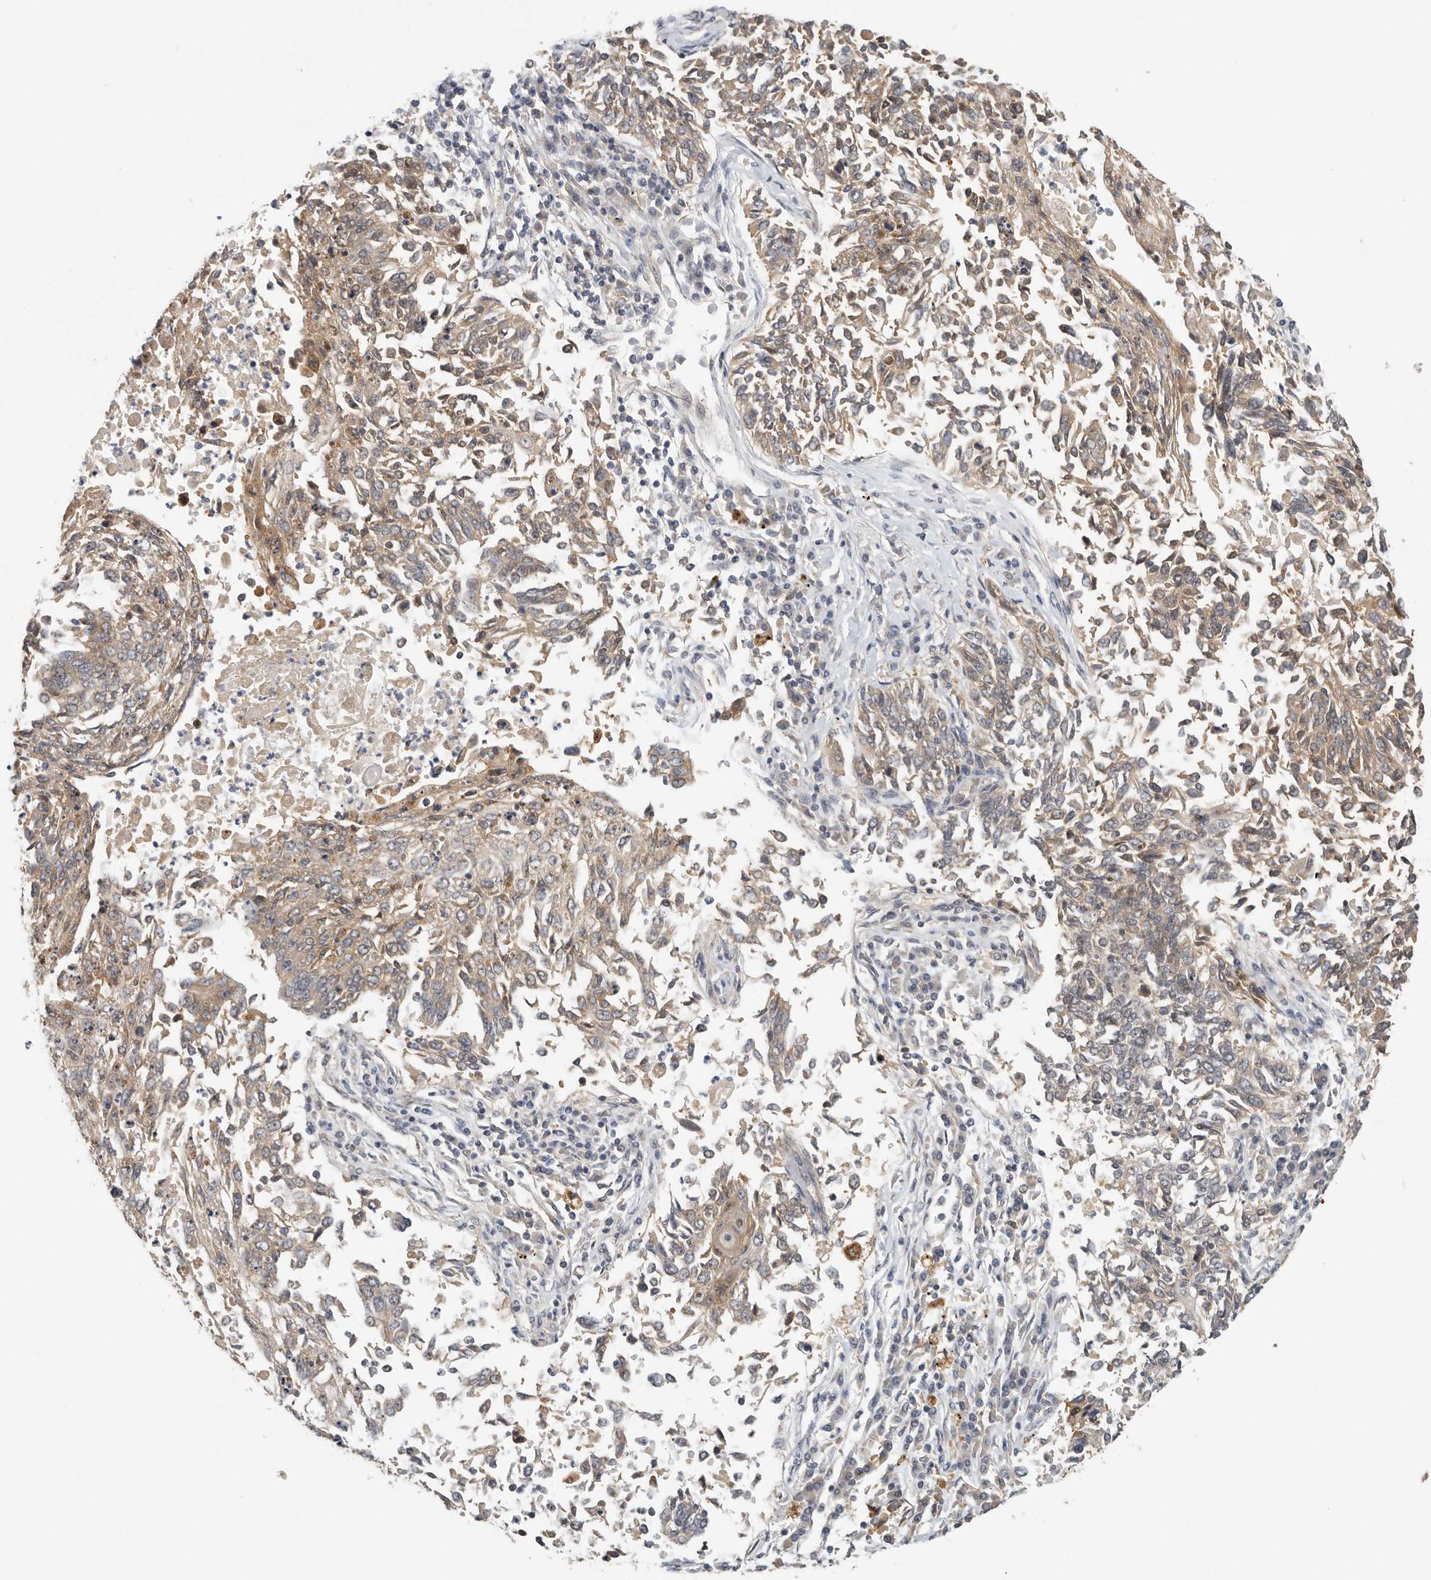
{"staining": {"intensity": "weak", "quantity": "25%-75%", "location": "cytoplasmic/membranous"}, "tissue": "lung cancer", "cell_type": "Tumor cells", "image_type": "cancer", "snomed": [{"axis": "morphology", "description": "Normal tissue, NOS"}, {"axis": "morphology", "description": "Squamous cell carcinoma, NOS"}, {"axis": "topography", "description": "Cartilage tissue"}, {"axis": "topography", "description": "Bronchus"}, {"axis": "topography", "description": "Lung"}, {"axis": "topography", "description": "Peripheral nerve tissue"}], "caption": "Approximately 25%-75% of tumor cells in human lung cancer reveal weak cytoplasmic/membranous protein positivity as visualized by brown immunohistochemical staining.", "gene": "CCT8", "patient": {"sex": "female", "age": 49}}